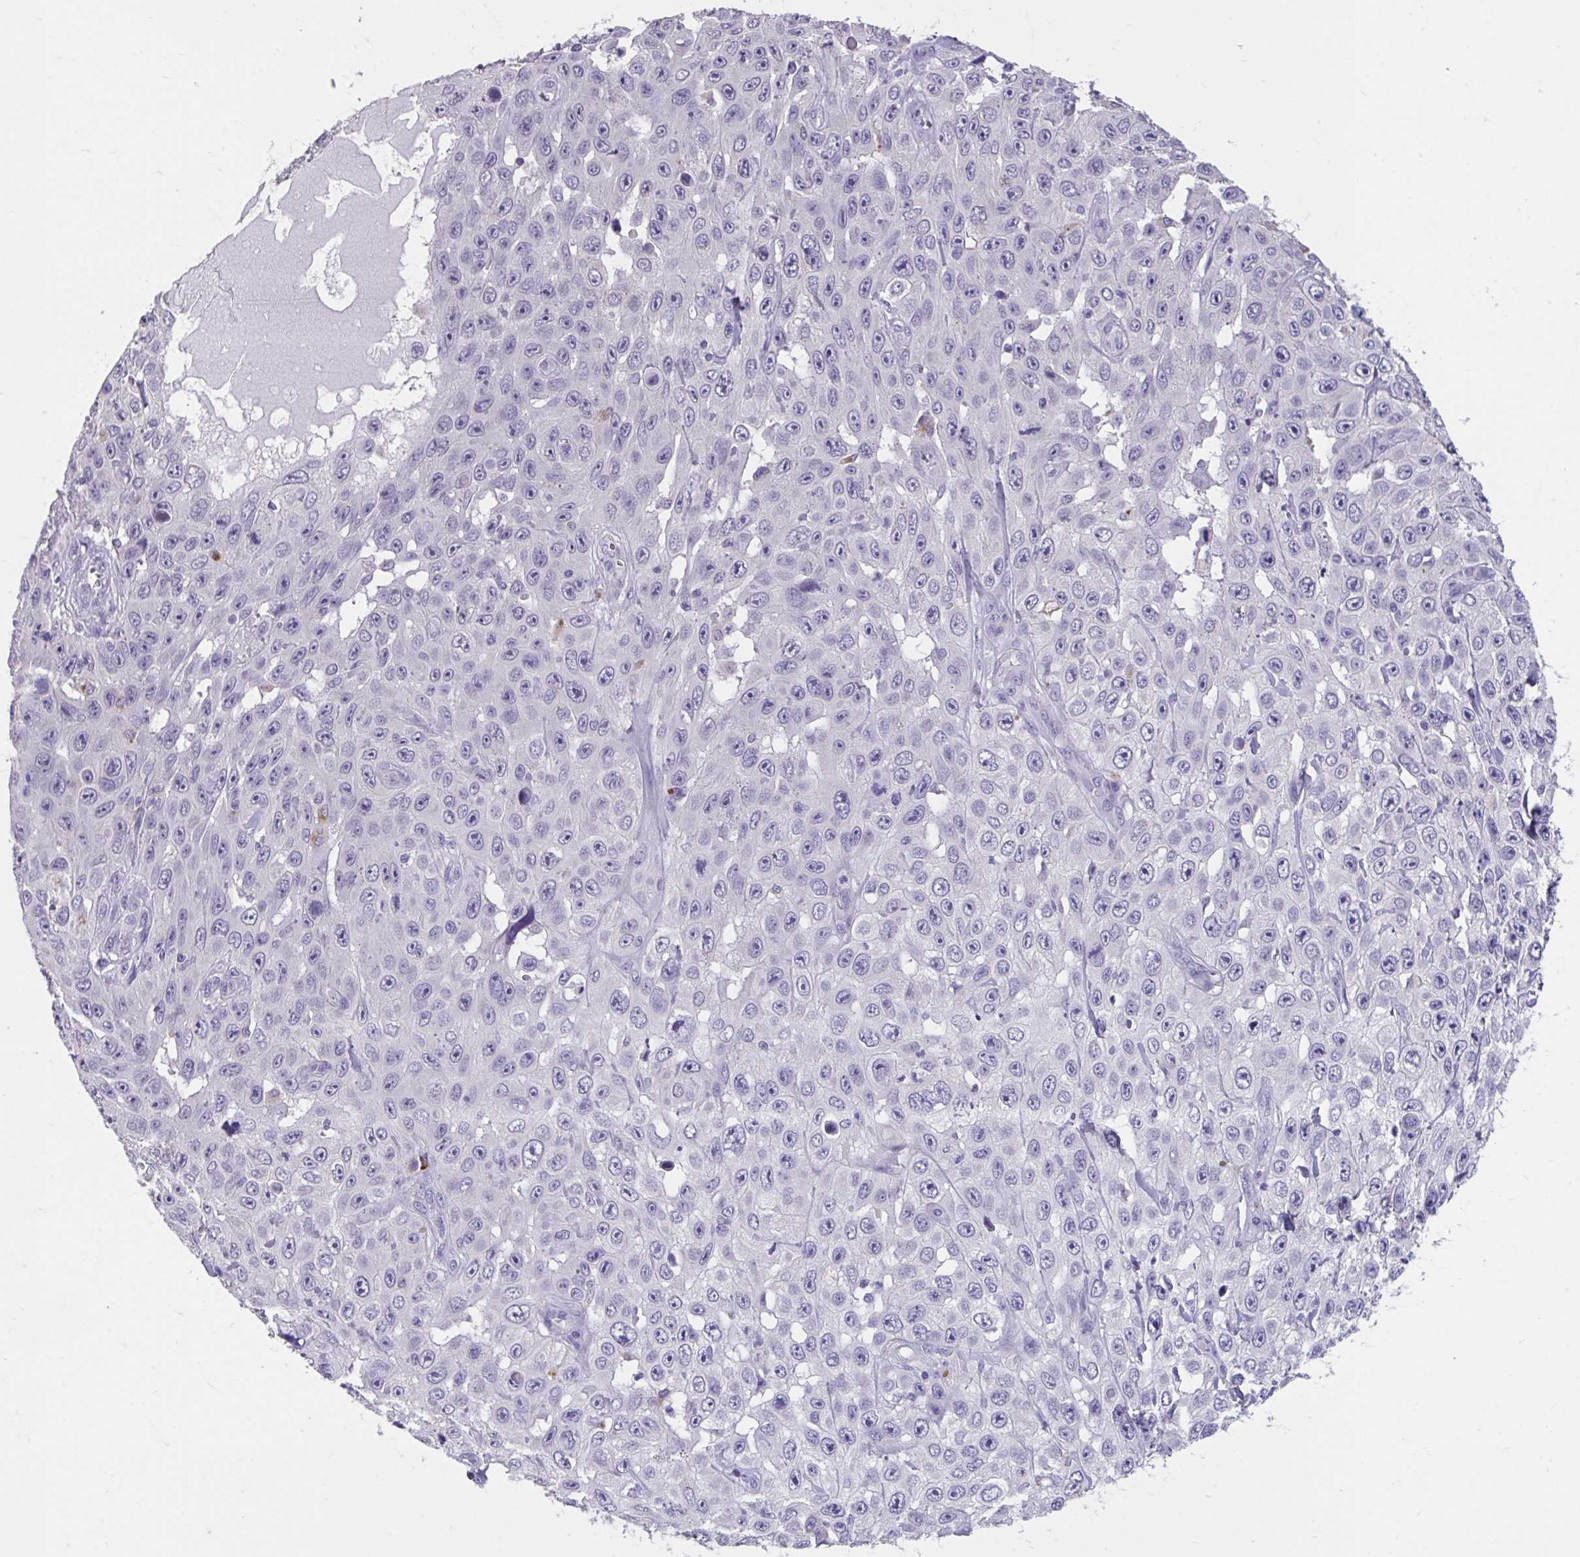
{"staining": {"intensity": "negative", "quantity": "none", "location": "none"}, "tissue": "skin cancer", "cell_type": "Tumor cells", "image_type": "cancer", "snomed": [{"axis": "morphology", "description": "Squamous cell carcinoma, NOS"}, {"axis": "topography", "description": "Skin"}], "caption": "Histopathology image shows no protein expression in tumor cells of skin cancer tissue.", "gene": "GPR162", "patient": {"sex": "male", "age": 82}}